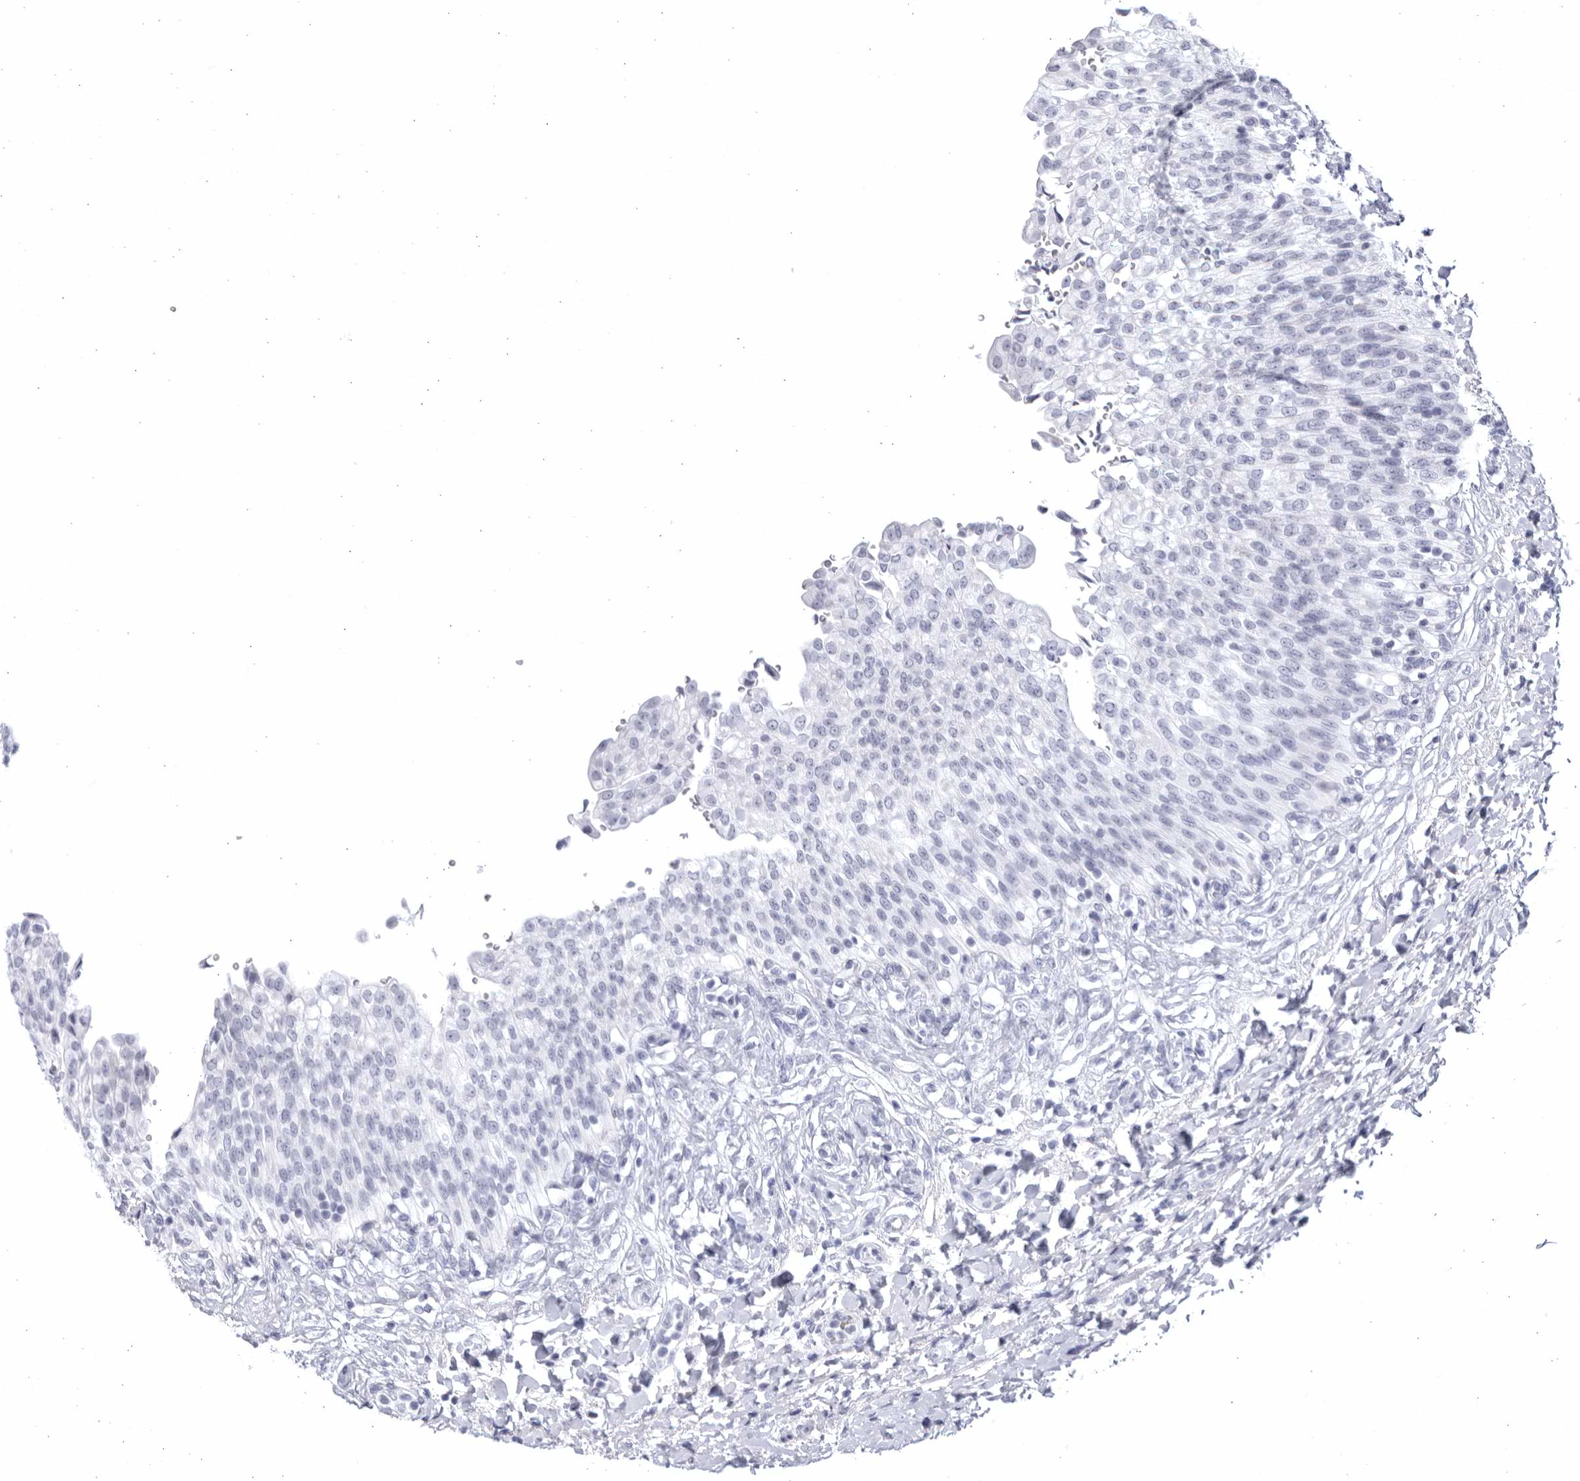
{"staining": {"intensity": "negative", "quantity": "none", "location": "none"}, "tissue": "urinary bladder", "cell_type": "Urothelial cells", "image_type": "normal", "snomed": [{"axis": "morphology", "description": "Urothelial carcinoma, High grade"}, {"axis": "topography", "description": "Urinary bladder"}], "caption": "IHC of unremarkable urinary bladder displays no positivity in urothelial cells. Brightfield microscopy of immunohistochemistry (IHC) stained with DAB (3,3'-diaminobenzidine) (brown) and hematoxylin (blue), captured at high magnification.", "gene": "CCDC181", "patient": {"sex": "male", "age": 46}}